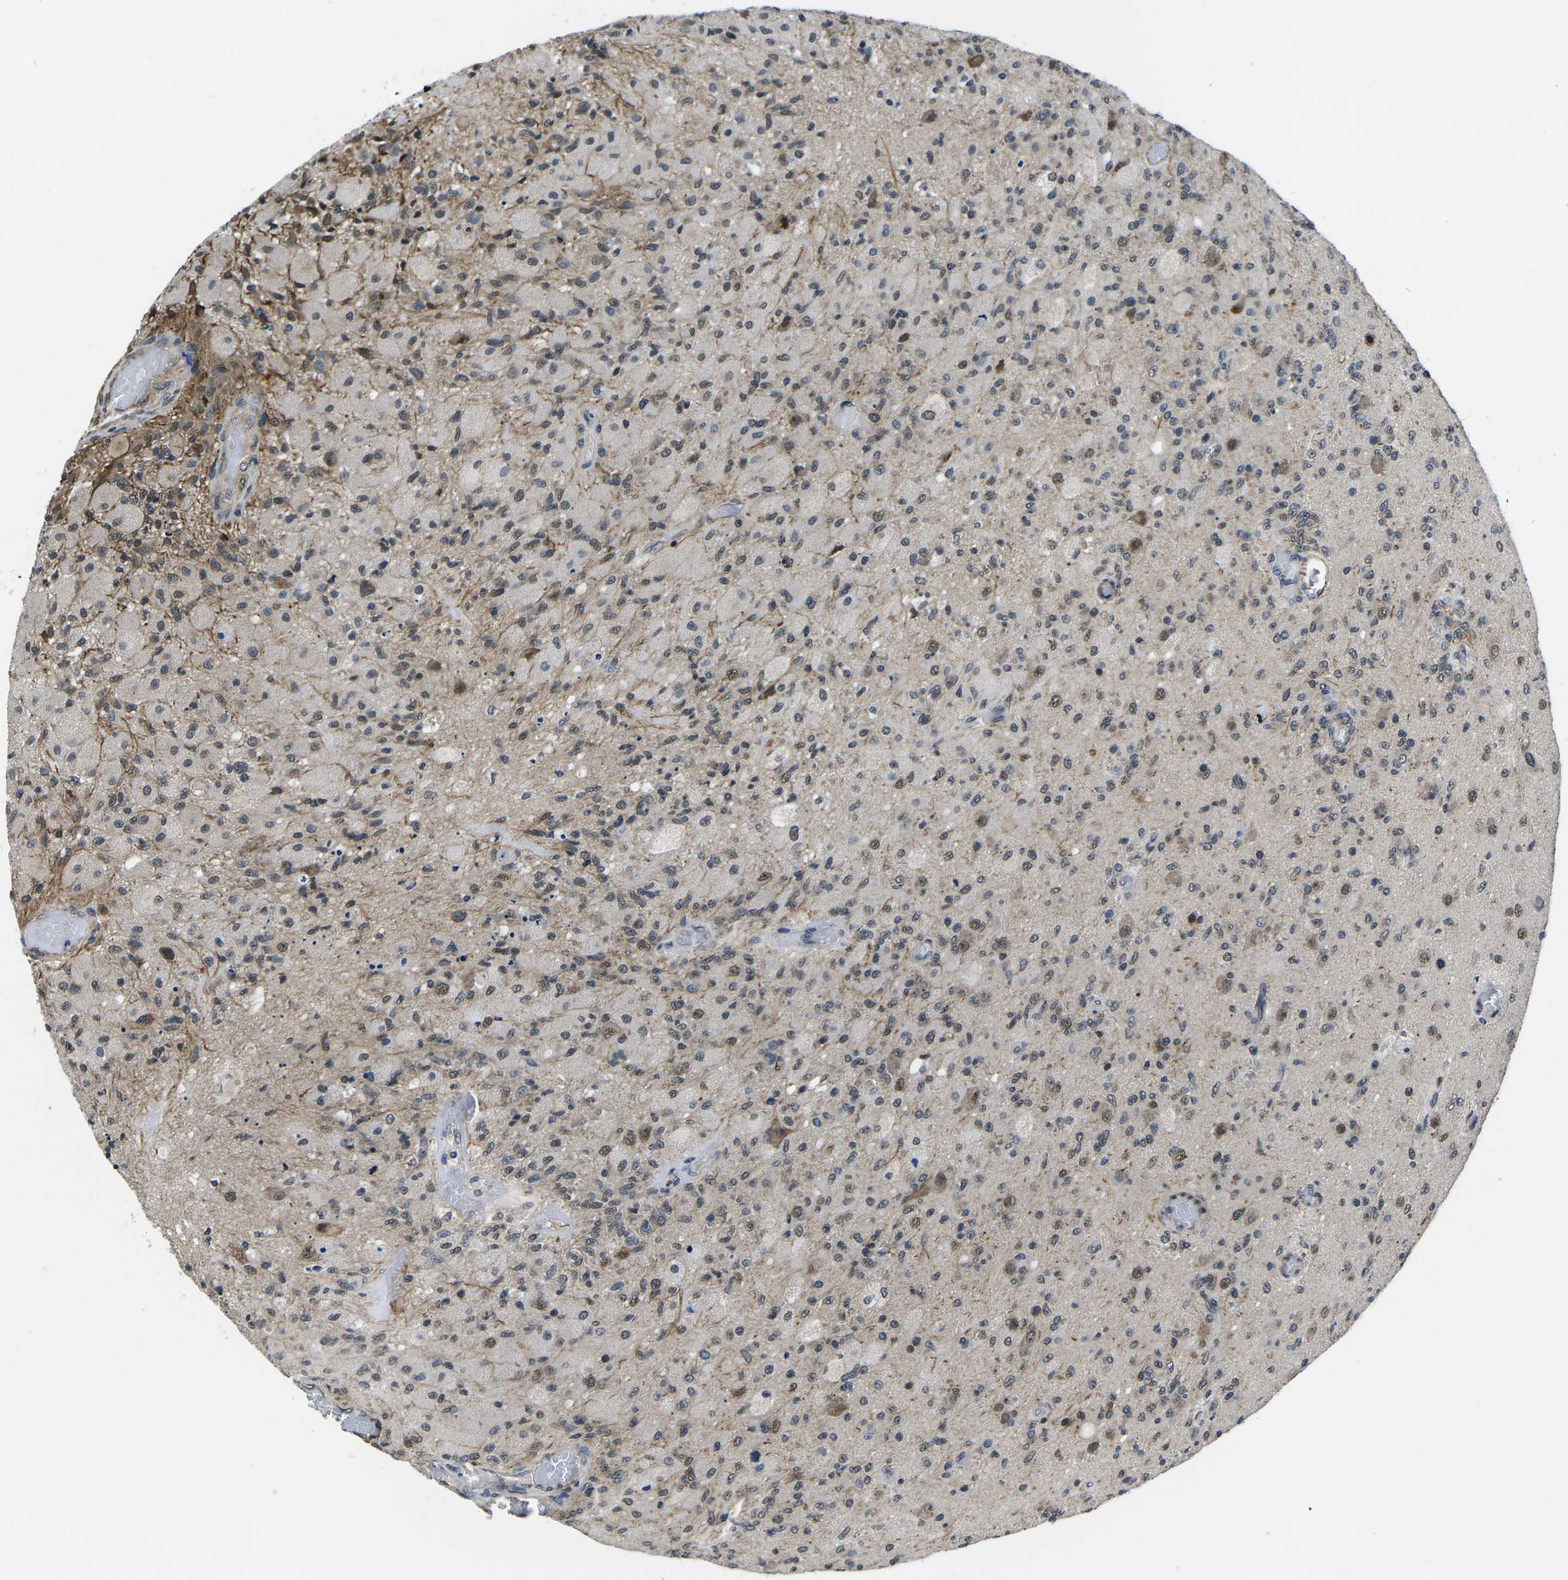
{"staining": {"intensity": "weak", "quantity": "25%-75%", "location": "nuclear"}, "tissue": "glioma", "cell_type": "Tumor cells", "image_type": "cancer", "snomed": [{"axis": "morphology", "description": "Normal tissue, NOS"}, {"axis": "morphology", "description": "Glioma, malignant, High grade"}, {"axis": "topography", "description": "Cerebral cortex"}], "caption": "Weak nuclear protein staining is appreciated in approximately 25%-75% of tumor cells in malignant high-grade glioma. The staining was performed using DAB (3,3'-diaminobenzidine) to visualize the protein expression in brown, while the nuclei were stained in blue with hematoxylin (Magnification: 20x).", "gene": "CCNE1", "patient": {"sex": "male", "age": 77}}